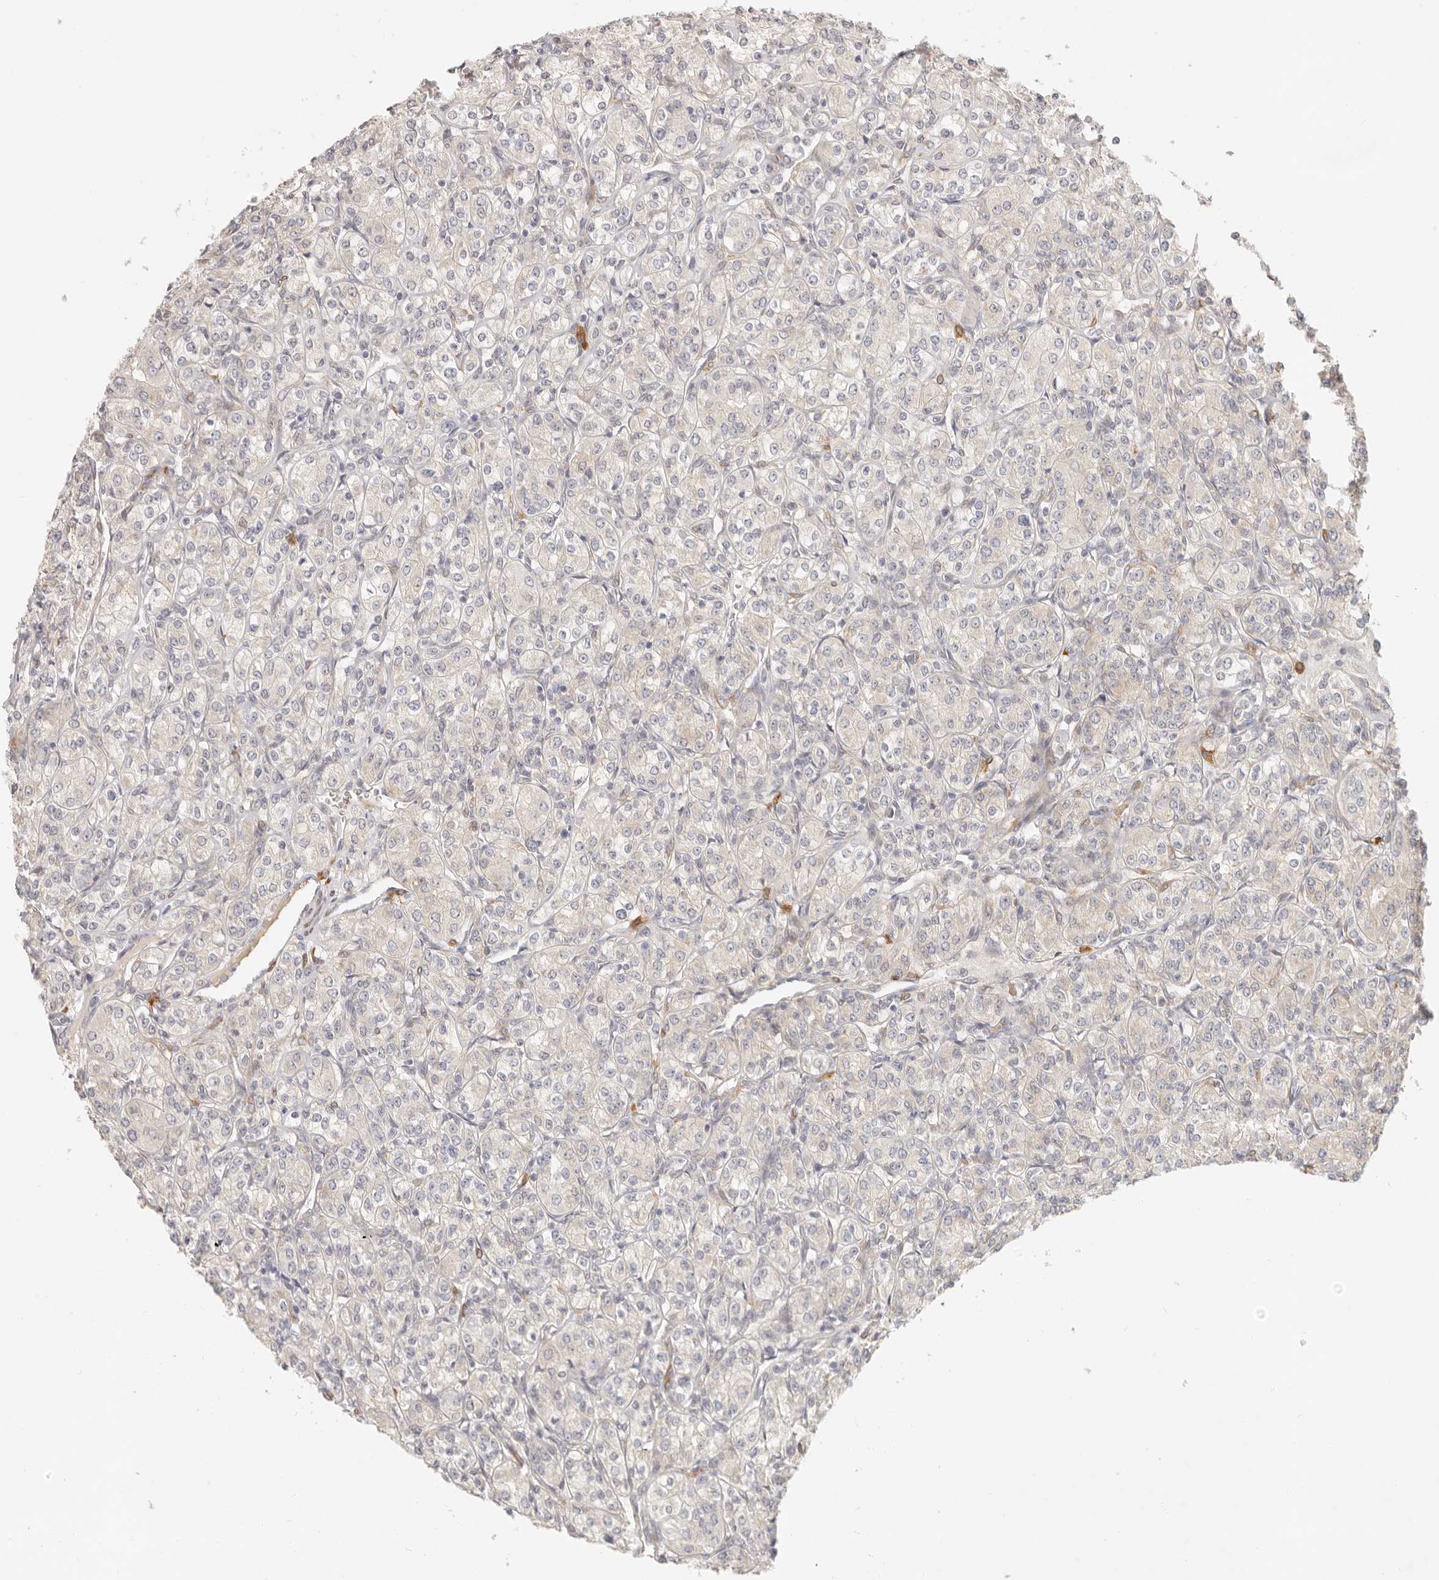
{"staining": {"intensity": "negative", "quantity": "none", "location": "none"}, "tissue": "renal cancer", "cell_type": "Tumor cells", "image_type": "cancer", "snomed": [{"axis": "morphology", "description": "Adenocarcinoma, NOS"}, {"axis": "topography", "description": "Kidney"}], "caption": "Adenocarcinoma (renal) stained for a protein using immunohistochemistry (IHC) demonstrates no expression tumor cells.", "gene": "PABPC4", "patient": {"sex": "male", "age": 77}}